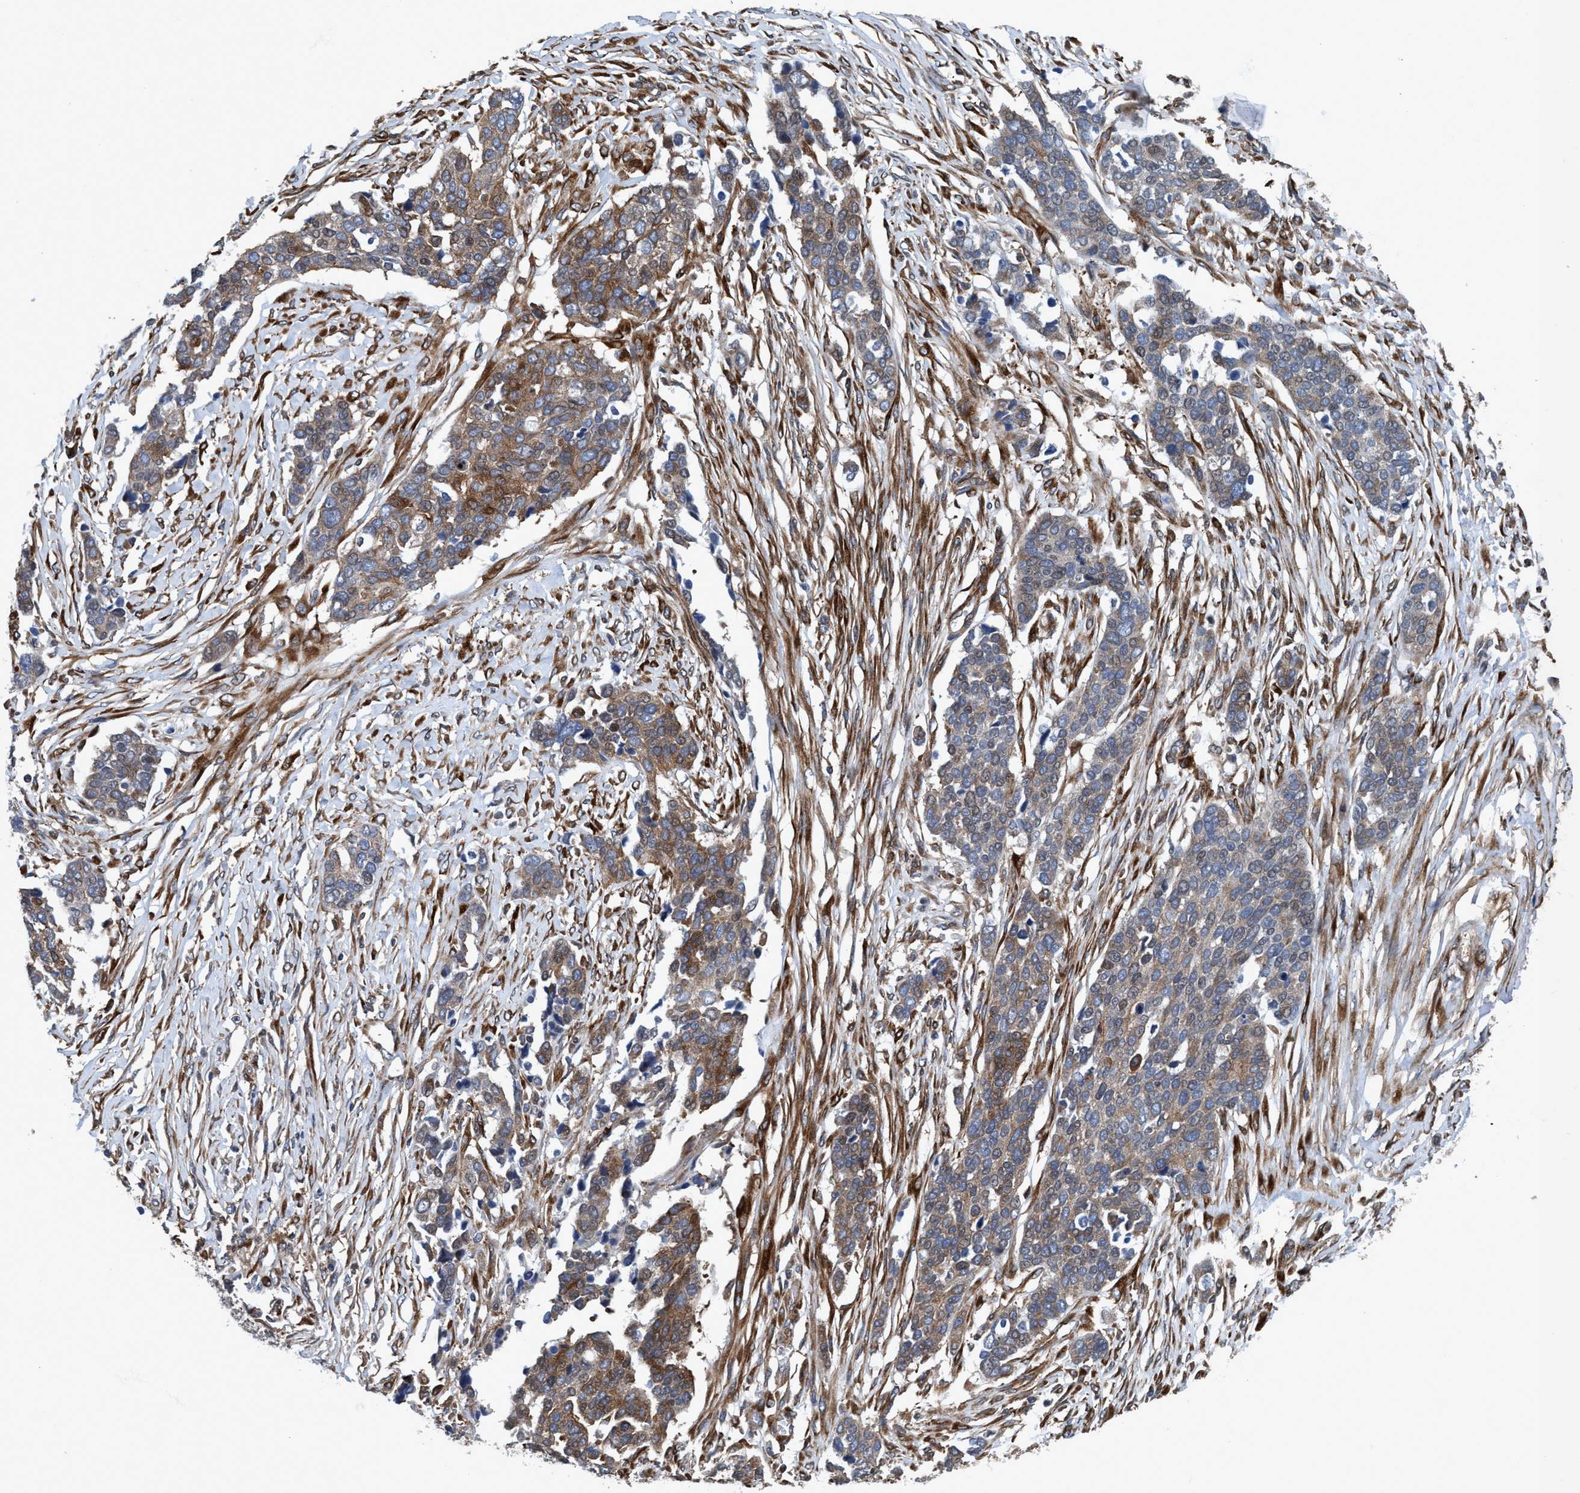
{"staining": {"intensity": "moderate", "quantity": "25%-75%", "location": "cytoplasmic/membranous,nuclear"}, "tissue": "ovarian cancer", "cell_type": "Tumor cells", "image_type": "cancer", "snomed": [{"axis": "morphology", "description": "Cystadenocarcinoma, serous, NOS"}, {"axis": "topography", "description": "Ovary"}], "caption": "Moderate cytoplasmic/membranous and nuclear staining is present in about 25%-75% of tumor cells in ovarian cancer (serous cystadenocarcinoma). Nuclei are stained in blue.", "gene": "NMT1", "patient": {"sex": "female", "age": 44}}